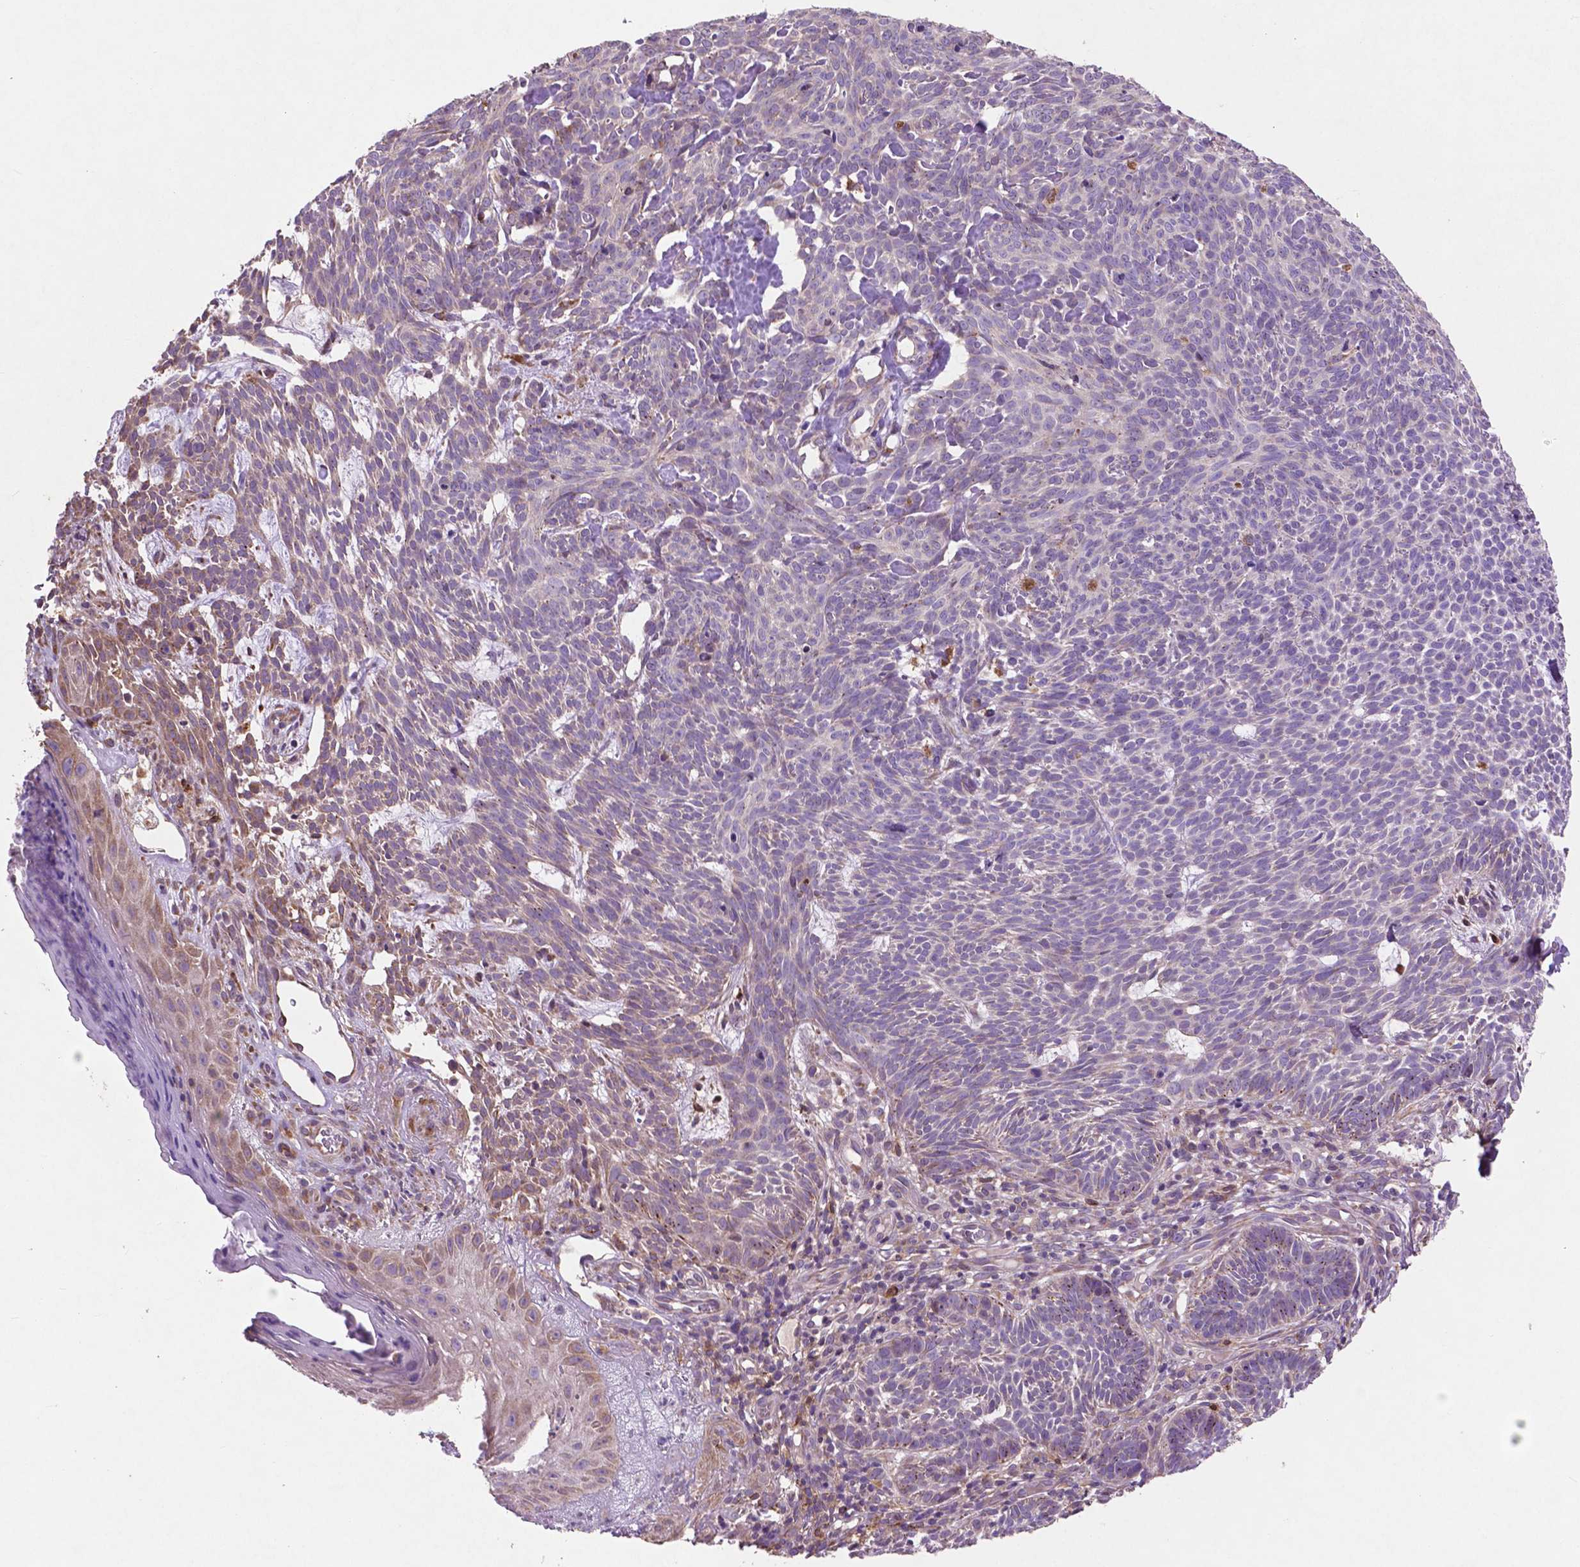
{"staining": {"intensity": "negative", "quantity": "none", "location": "none"}, "tissue": "skin cancer", "cell_type": "Tumor cells", "image_type": "cancer", "snomed": [{"axis": "morphology", "description": "Basal cell carcinoma"}, {"axis": "topography", "description": "Skin"}], "caption": "An IHC histopathology image of skin cancer (basal cell carcinoma) is shown. There is no staining in tumor cells of skin cancer (basal cell carcinoma). Brightfield microscopy of IHC stained with DAB (3,3'-diaminobenzidine) (brown) and hematoxylin (blue), captured at high magnification.", "gene": "MBTPS1", "patient": {"sex": "male", "age": 59}}